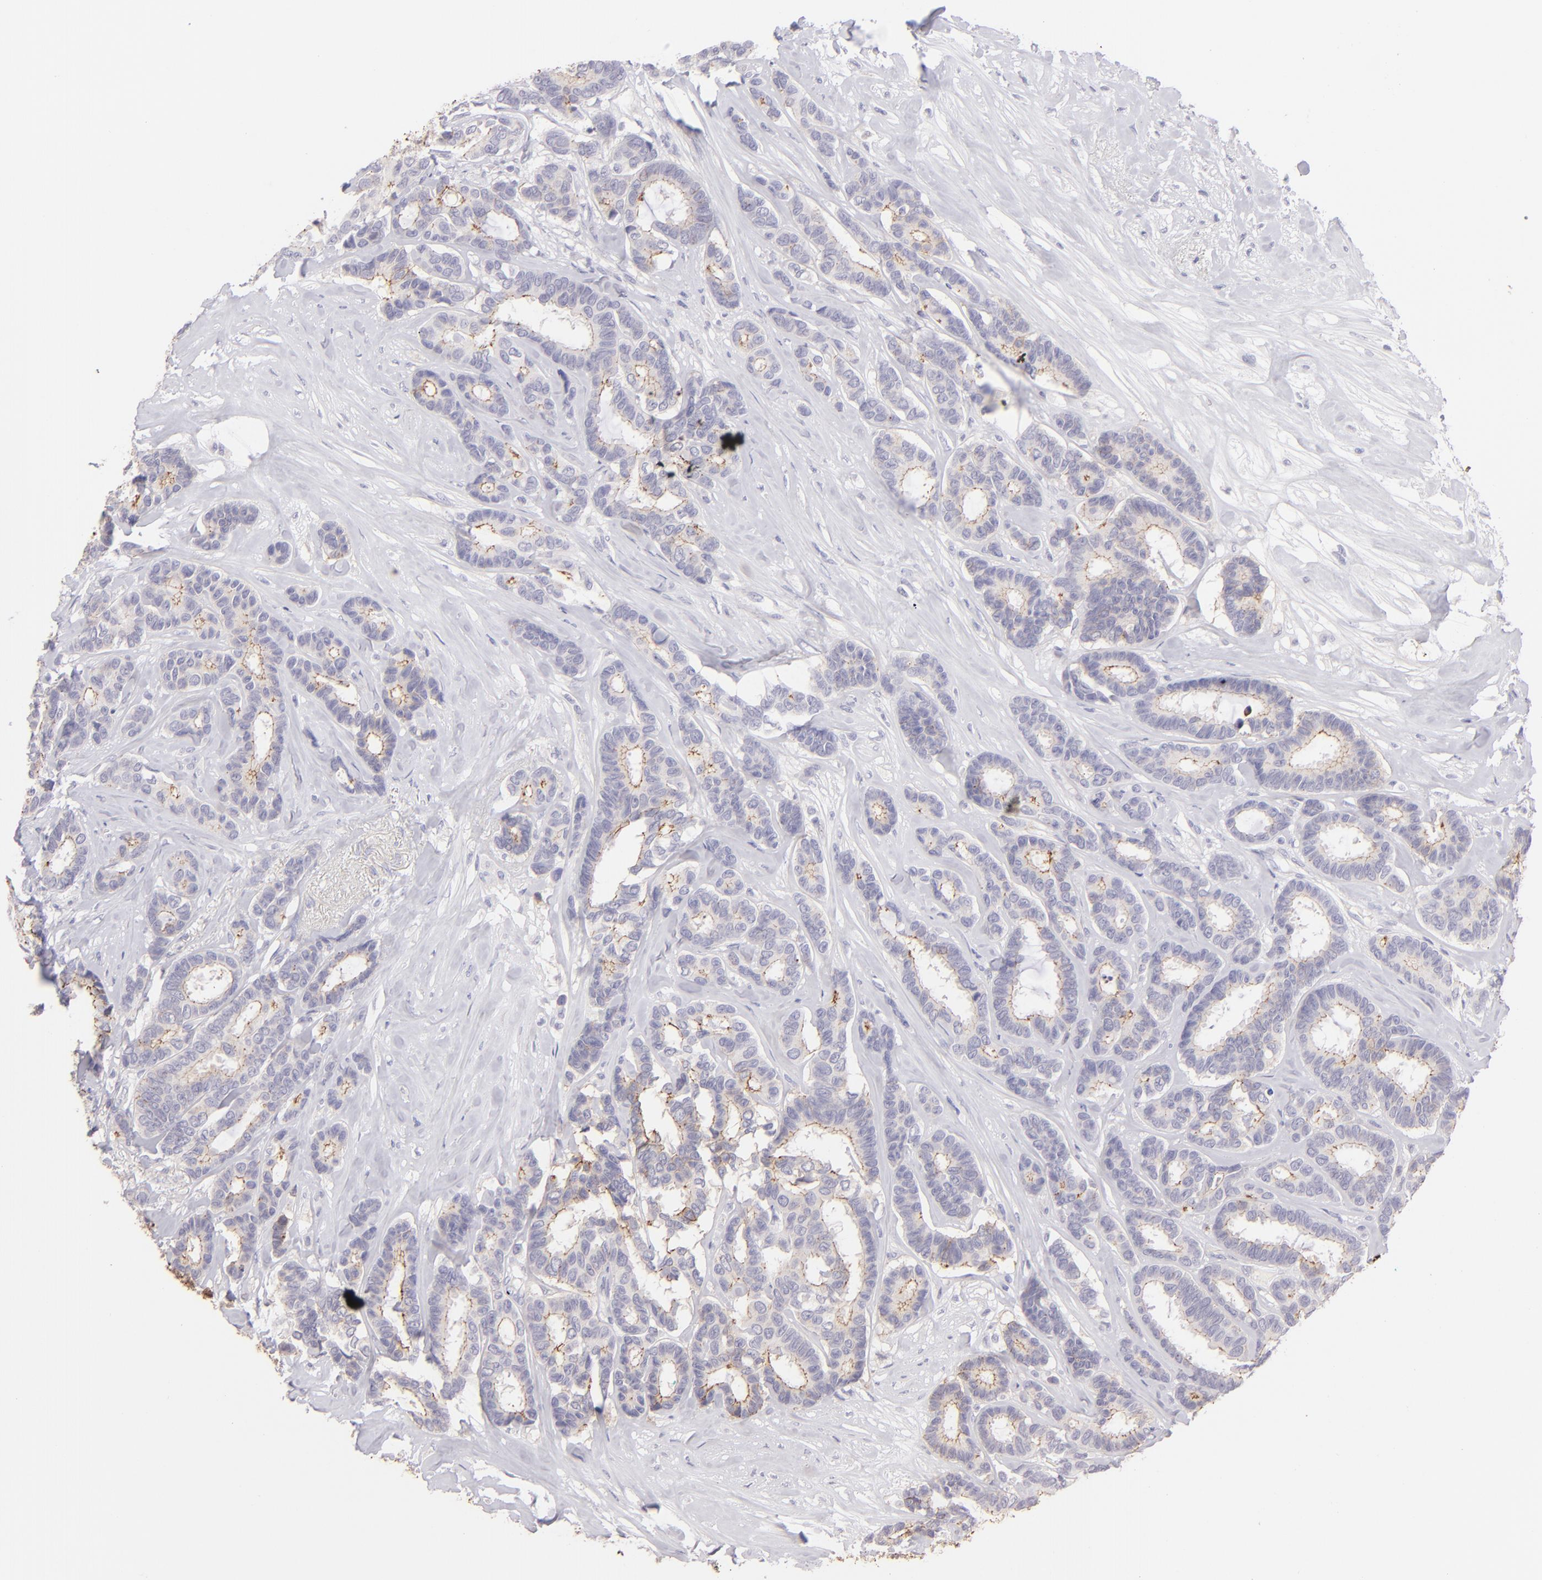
{"staining": {"intensity": "weak", "quantity": "25%-75%", "location": "cytoplasmic/membranous"}, "tissue": "breast cancer", "cell_type": "Tumor cells", "image_type": "cancer", "snomed": [{"axis": "morphology", "description": "Duct carcinoma"}, {"axis": "topography", "description": "Breast"}], "caption": "DAB immunohistochemical staining of invasive ductal carcinoma (breast) displays weak cytoplasmic/membranous protein positivity in approximately 25%-75% of tumor cells.", "gene": "CLDN4", "patient": {"sex": "female", "age": 87}}